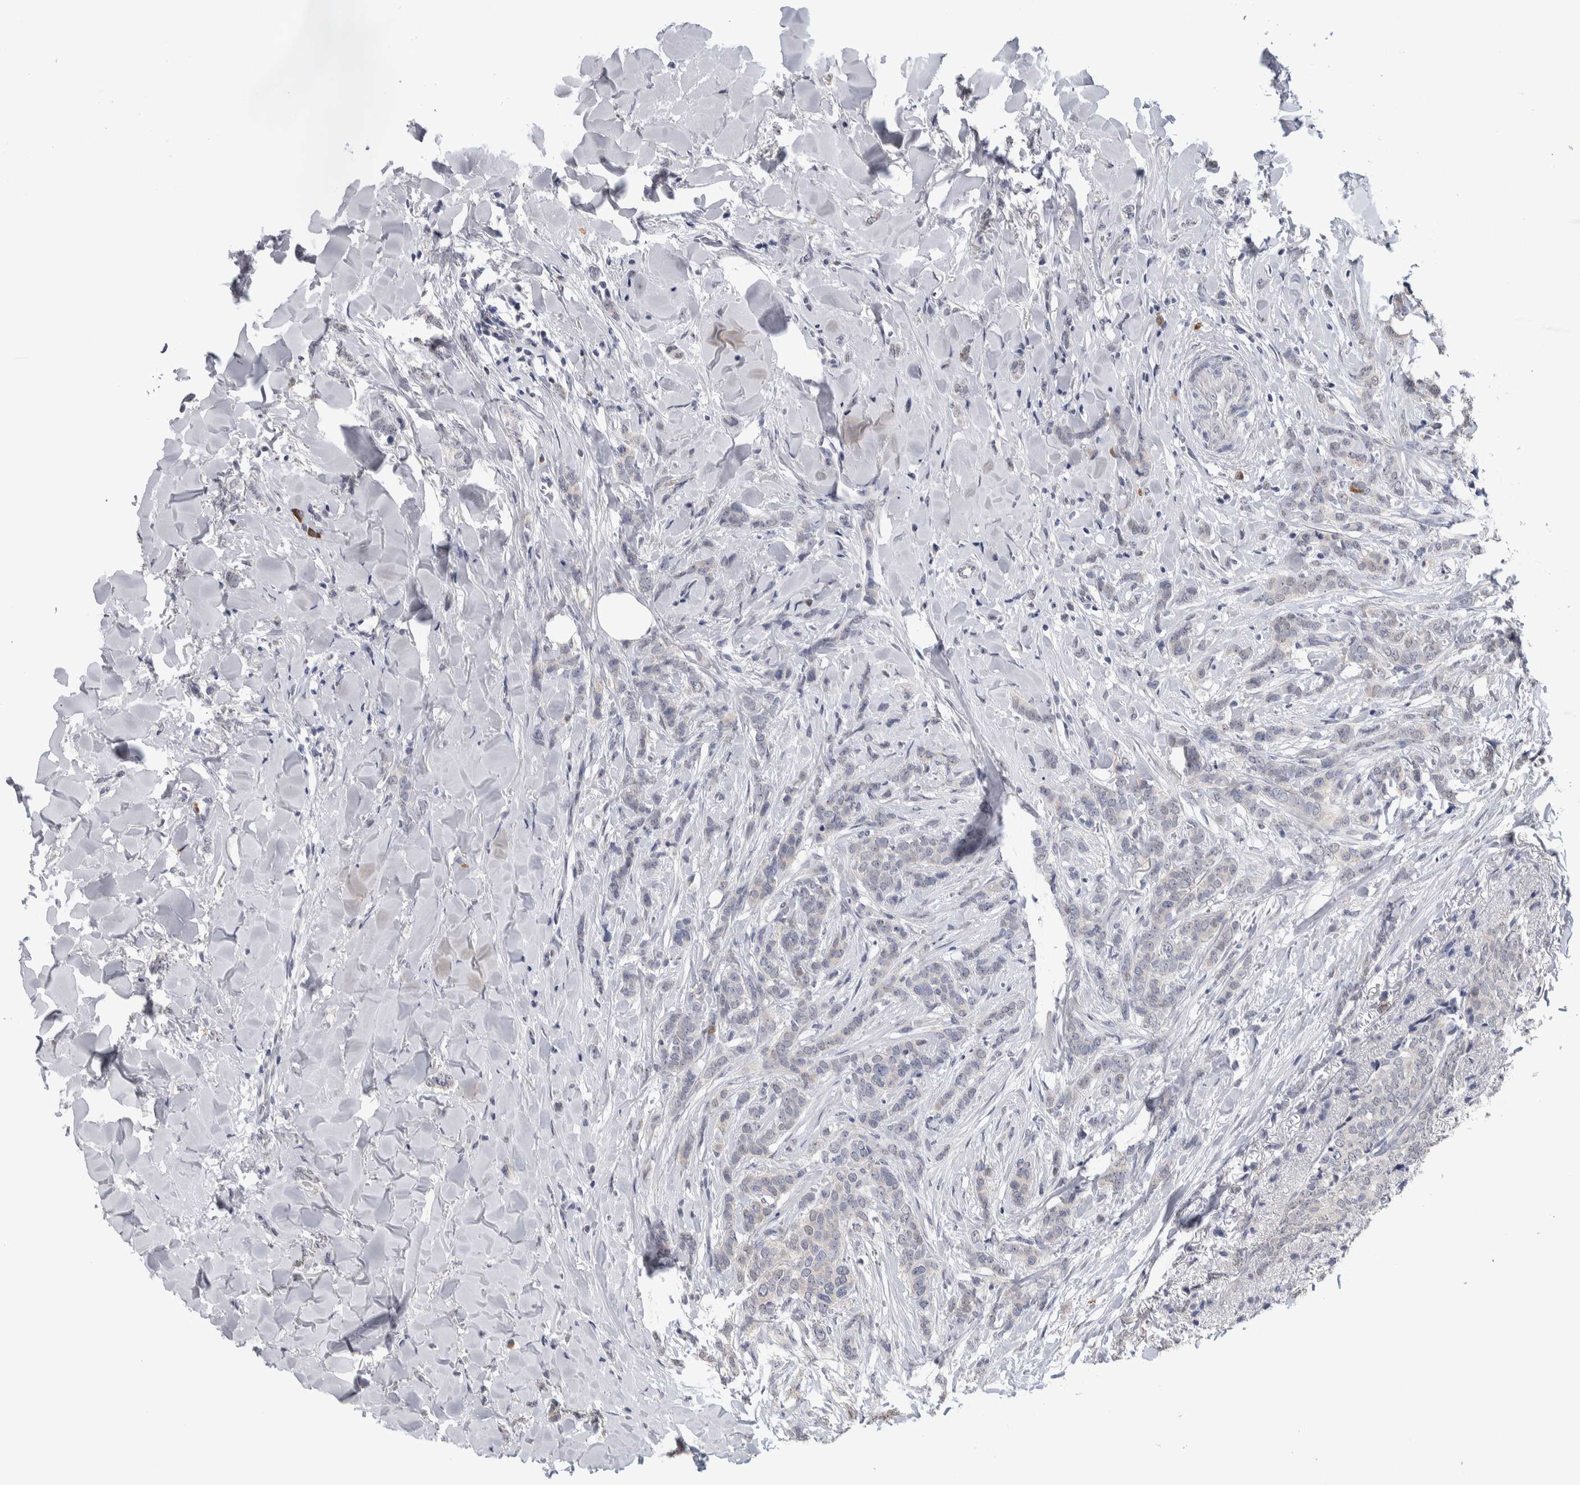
{"staining": {"intensity": "negative", "quantity": "none", "location": "none"}, "tissue": "breast cancer", "cell_type": "Tumor cells", "image_type": "cancer", "snomed": [{"axis": "morphology", "description": "Lobular carcinoma"}, {"axis": "topography", "description": "Skin"}, {"axis": "topography", "description": "Breast"}], "caption": "An IHC photomicrograph of breast lobular carcinoma is shown. There is no staining in tumor cells of breast lobular carcinoma. (DAB immunohistochemistry, high magnification).", "gene": "TMEM102", "patient": {"sex": "female", "age": 46}}